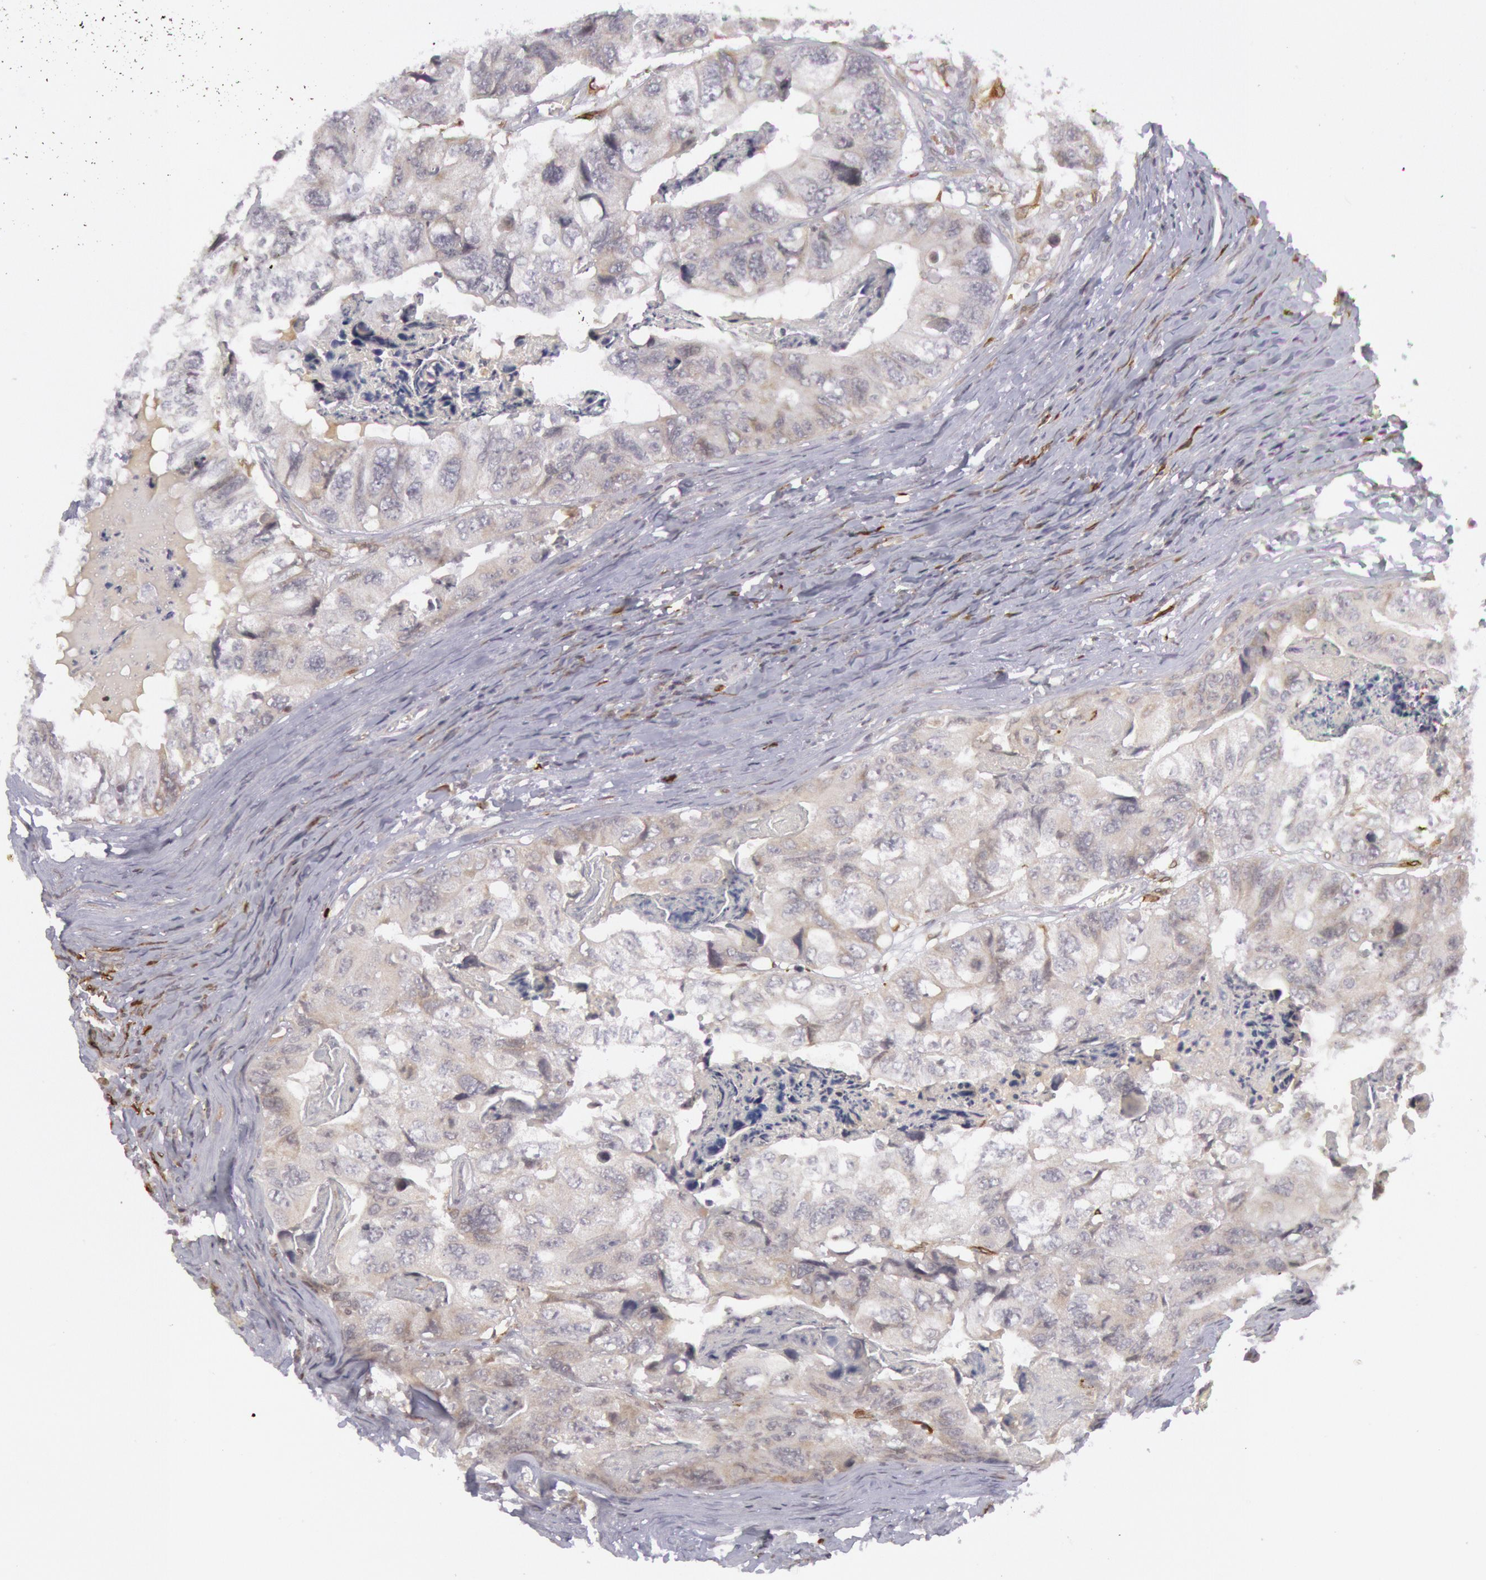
{"staining": {"intensity": "weak", "quantity": "25%-75%", "location": "cytoplasmic/membranous"}, "tissue": "colorectal cancer", "cell_type": "Tumor cells", "image_type": "cancer", "snomed": [{"axis": "morphology", "description": "Adenocarcinoma, NOS"}, {"axis": "topography", "description": "Rectum"}], "caption": "A photomicrograph of human adenocarcinoma (colorectal) stained for a protein shows weak cytoplasmic/membranous brown staining in tumor cells. Nuclei are stained in blue.", "gene": "PTGS2", "patient": {"sex": "female", "age": 82}}